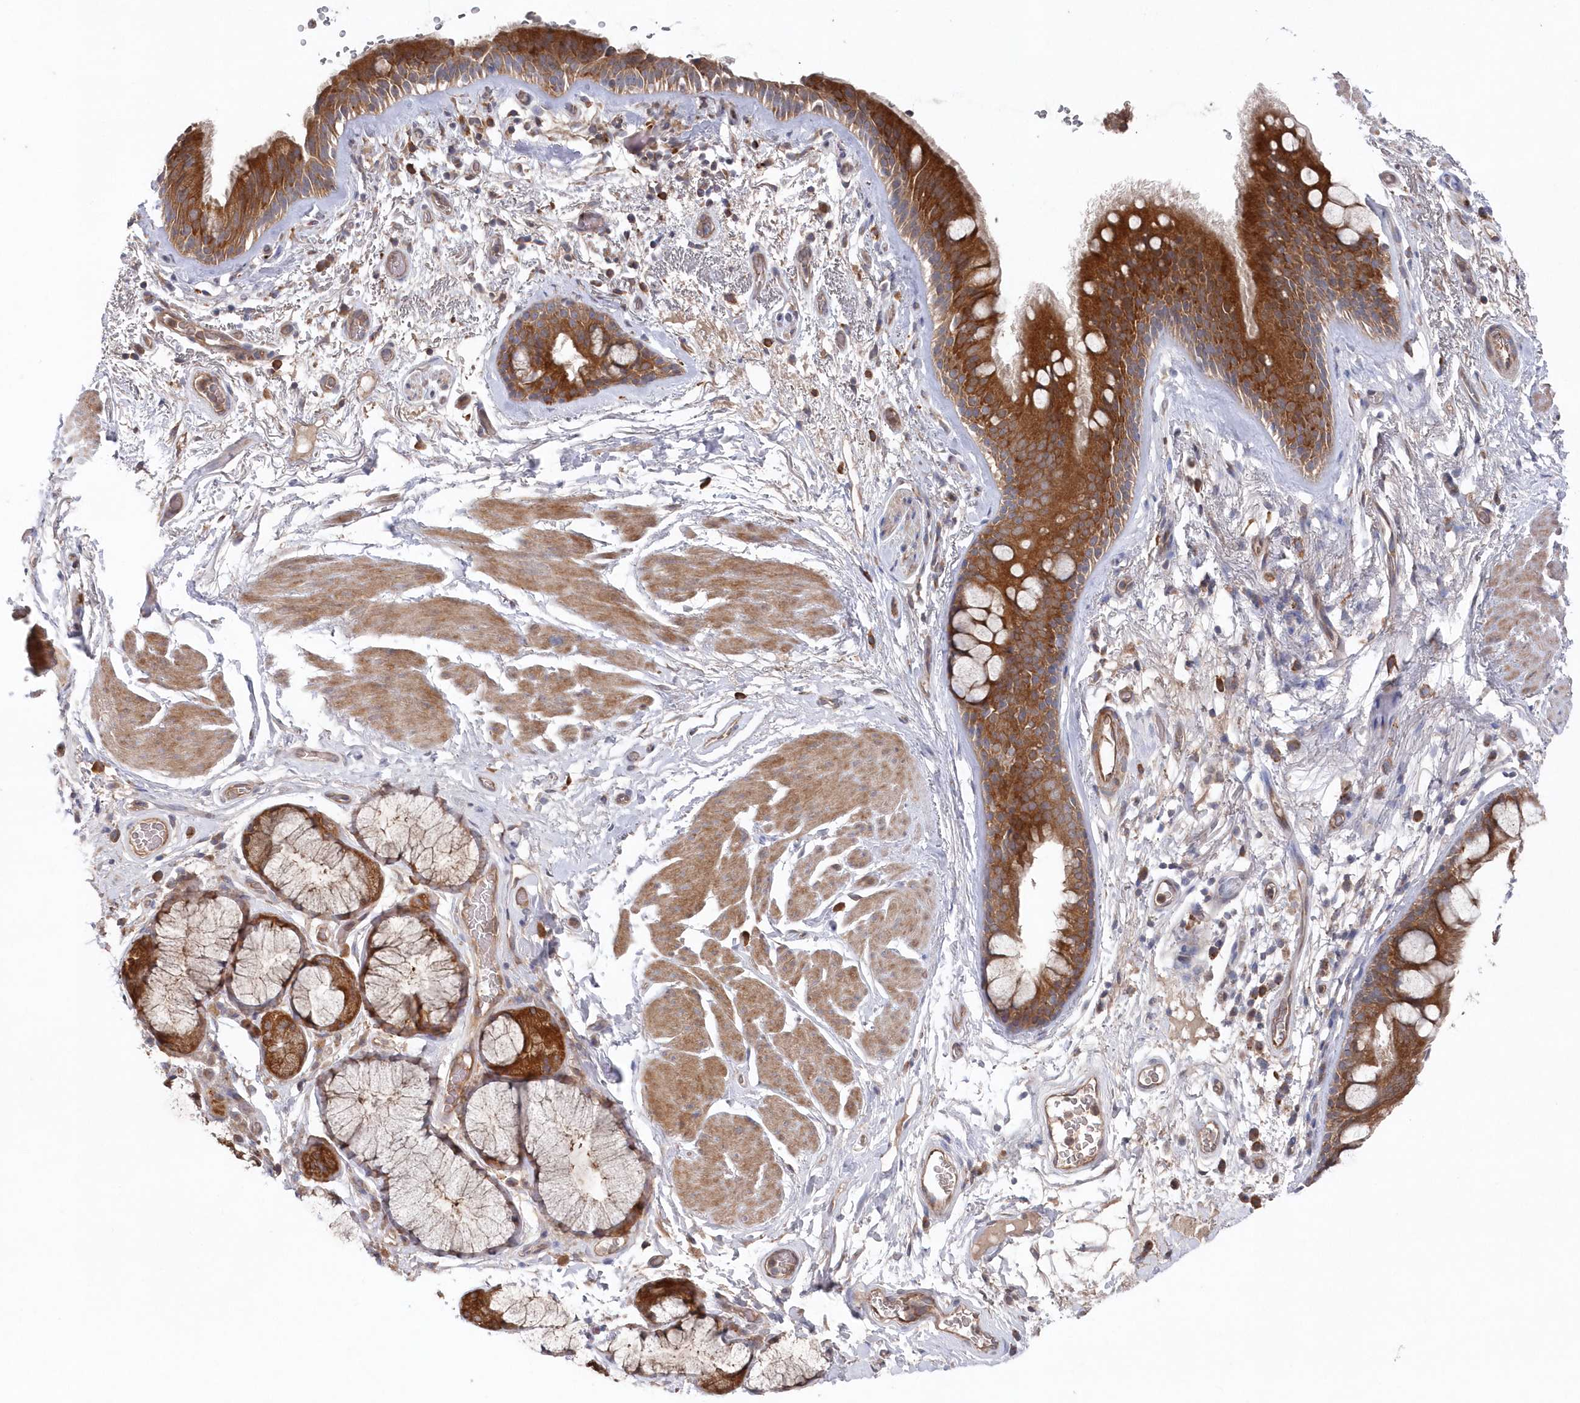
{"staining": {"intensity": "strong", "quantity": ">75%", "location": "cytoplasmic/membranous"}, "tissue": "bronchus", "cell_type": "Respiratory epithelial cells", "image_type": "normal", "snomed": [{"axis": "morphology", "description": "Normal tissue, NOS"}, {"axis": "topography", "description": "Cartilage tissue"}], "caption": "A photomicrograph showing strong cytoplasmic/membranous positivity in about >75% of respiratory epithelial cells in unremarkable bronchus, as visualized by brown immunohistochemical staining.", "gene": "ASNSD1", "patient": {"sex": "female", "age": 63}}